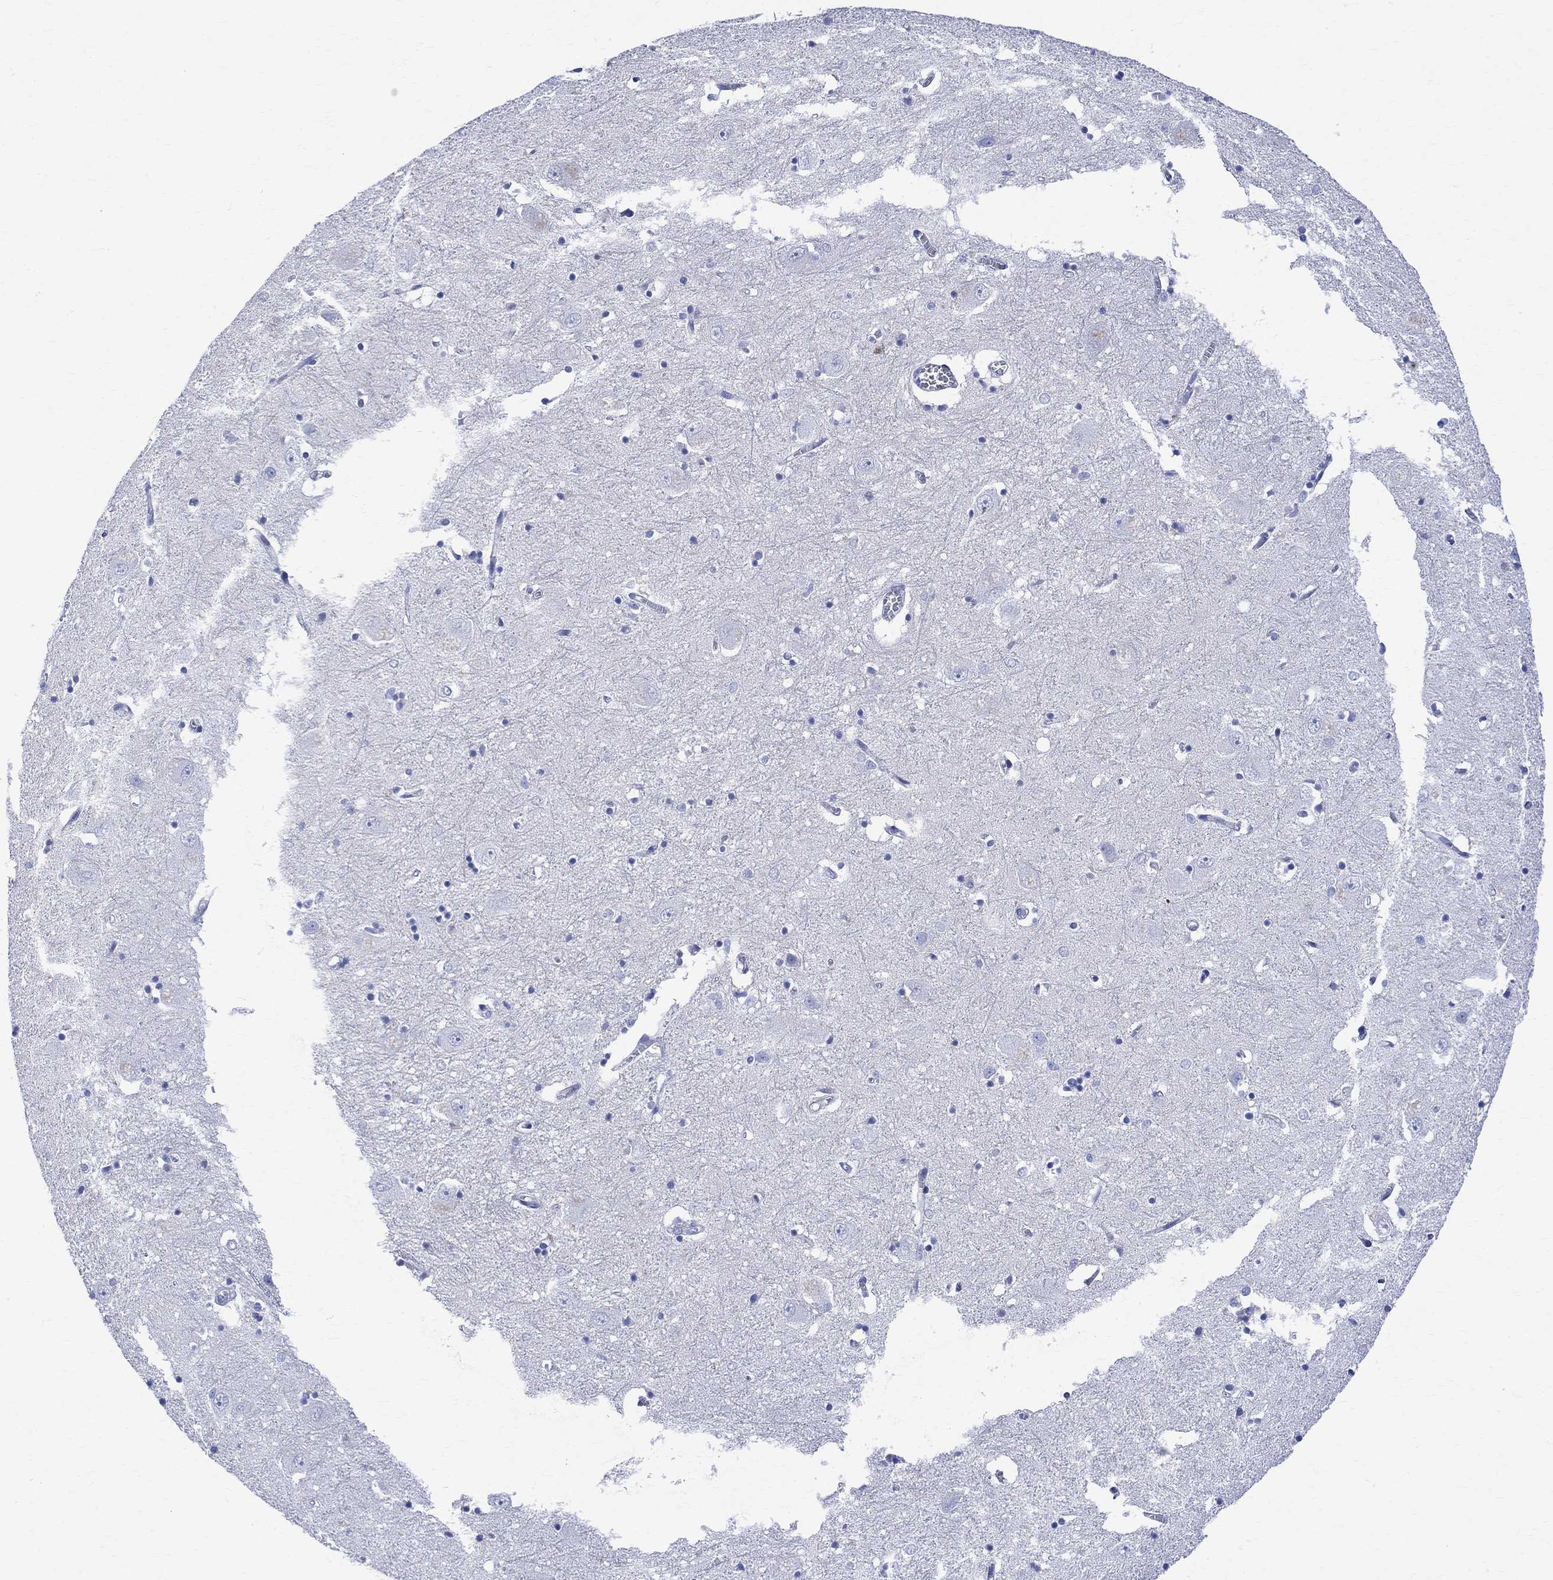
{"staining": {"intensity": "negative", "quantity": "none", "location": "none"}, "tissue": "caudate", "cell_type": "Glial cells", "image_type": "normal", "snomed": [{"axis": "morphology", "description": "Normal tissue, NOS"}, {"axis": "topography", "description": "Lateral ventricle wall"}], "caption": "The image exhibits no staining of glial cells in normal caudate. Brightfield microscopy of immunohistochemistry stained with DAB (brown) and hematoxylin (blue), captured at high magnification.", "gene": "PARVB", "patient": {"sex": "male", "age": 54}}